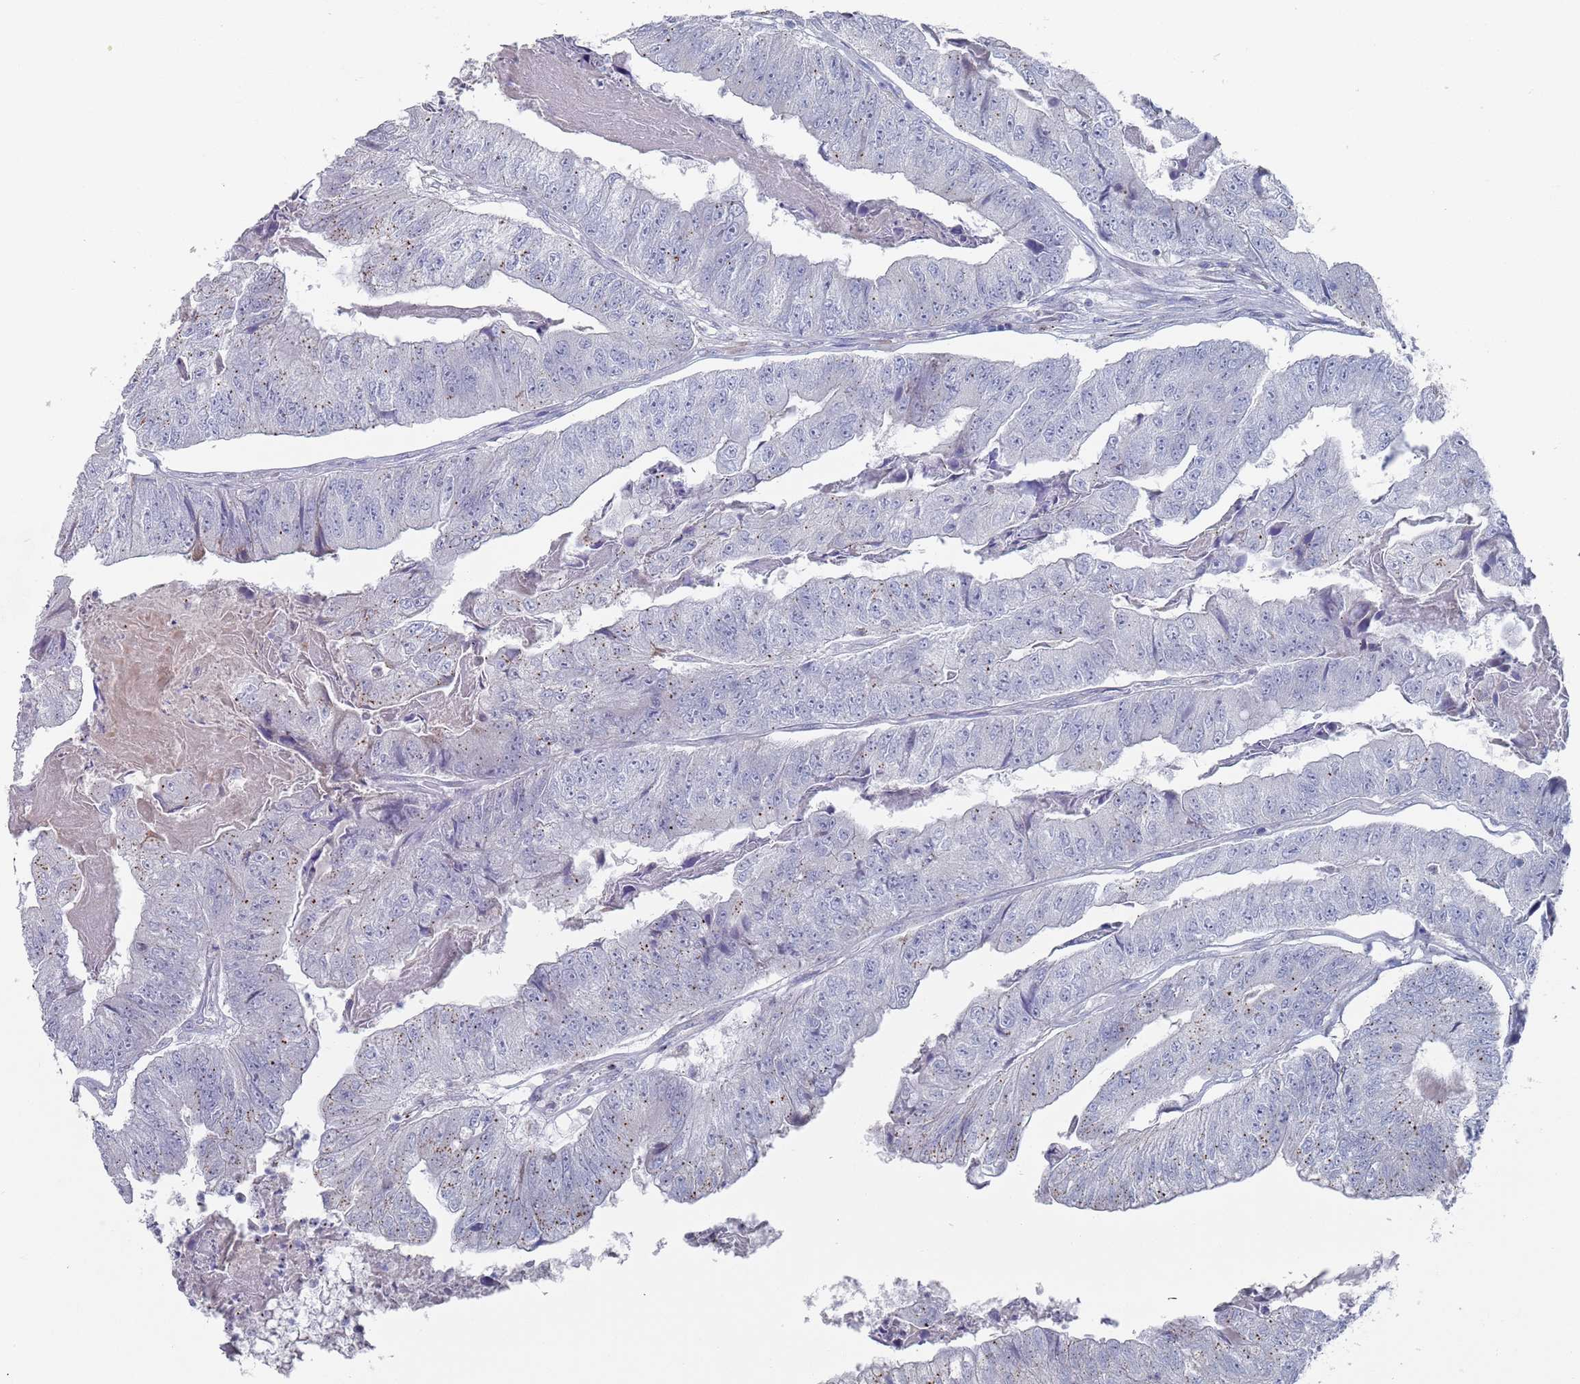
{"staining": {"intensity": "weak", "quantity": "<25%", "location": "cytoplasmic/membranous"}, "tissue": "colorectal cancer", "cell_type": "Tumor cells", "image_type": "cancer", "snomed": [{"axis": "morphology", "description": "Adenocarcinoma, NOS"}, {"axis": "topography", "description": "Colon"}], "caption": "Tumor cells are negative for protein expression in human adenocarcinoma (colorectal). The staining is performed using DAB brown chromogen with nuclei counter-stained in using hematoxylin.", "gene": "MAT1A", "patient": {"sex": "female", "age": 67}}